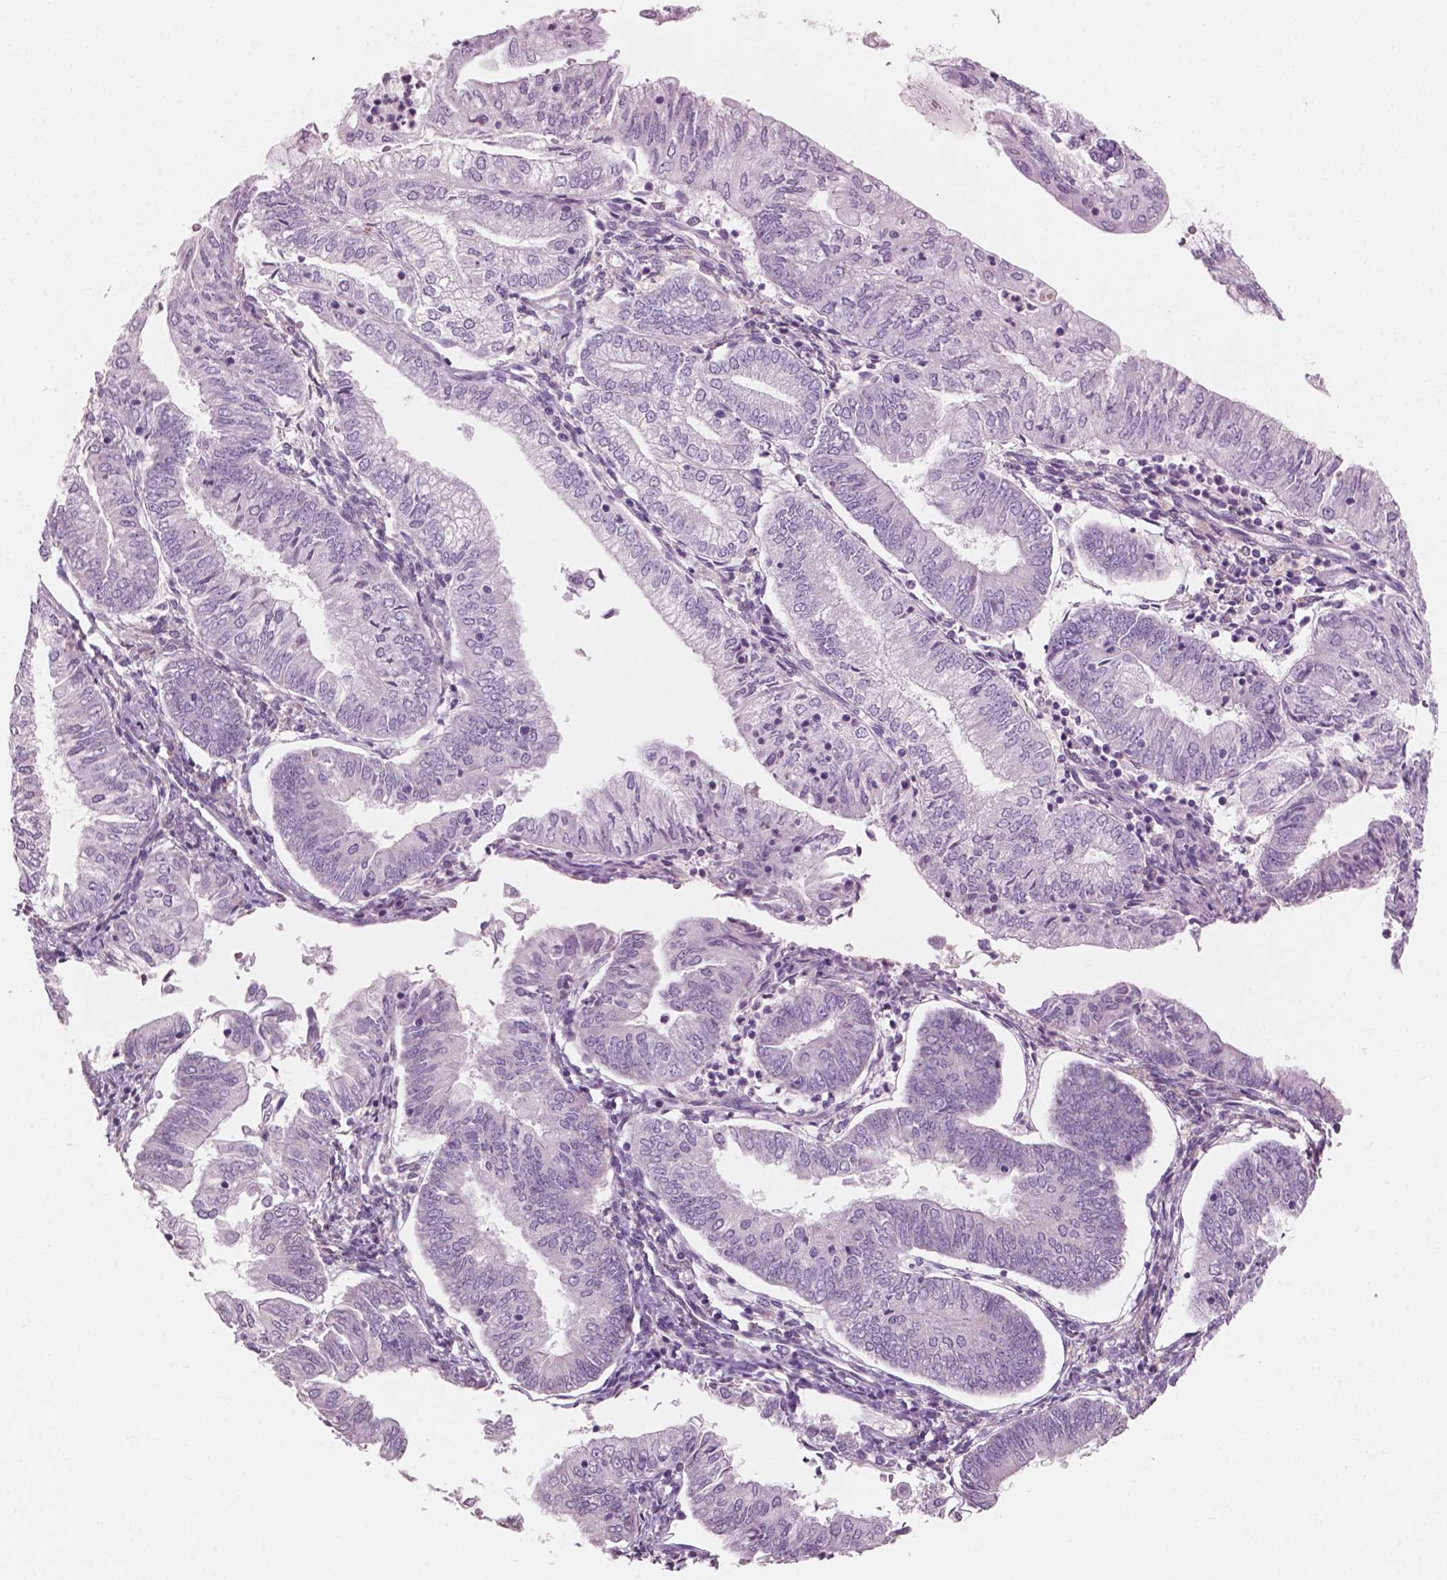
{"staining": {"intensity": "negative", "quantity": "none", "location": "none"}, "tissue": "endometrial cancer", "cell_type": "Tumor cells", "image_type": "cancer", "snomed": [{"axis": "morphology", "description": "Adenocarcinoma, NOS"}, {"axis": "topography", "description": "Endometrium"}], "caption": "Endometrial cancer (adenocarcinoma) was stained to show a protein in brown. There is no significant staining in tumor cells.", "gene": "AWAT1", "patient": {"sex": "female", "age": 55}}